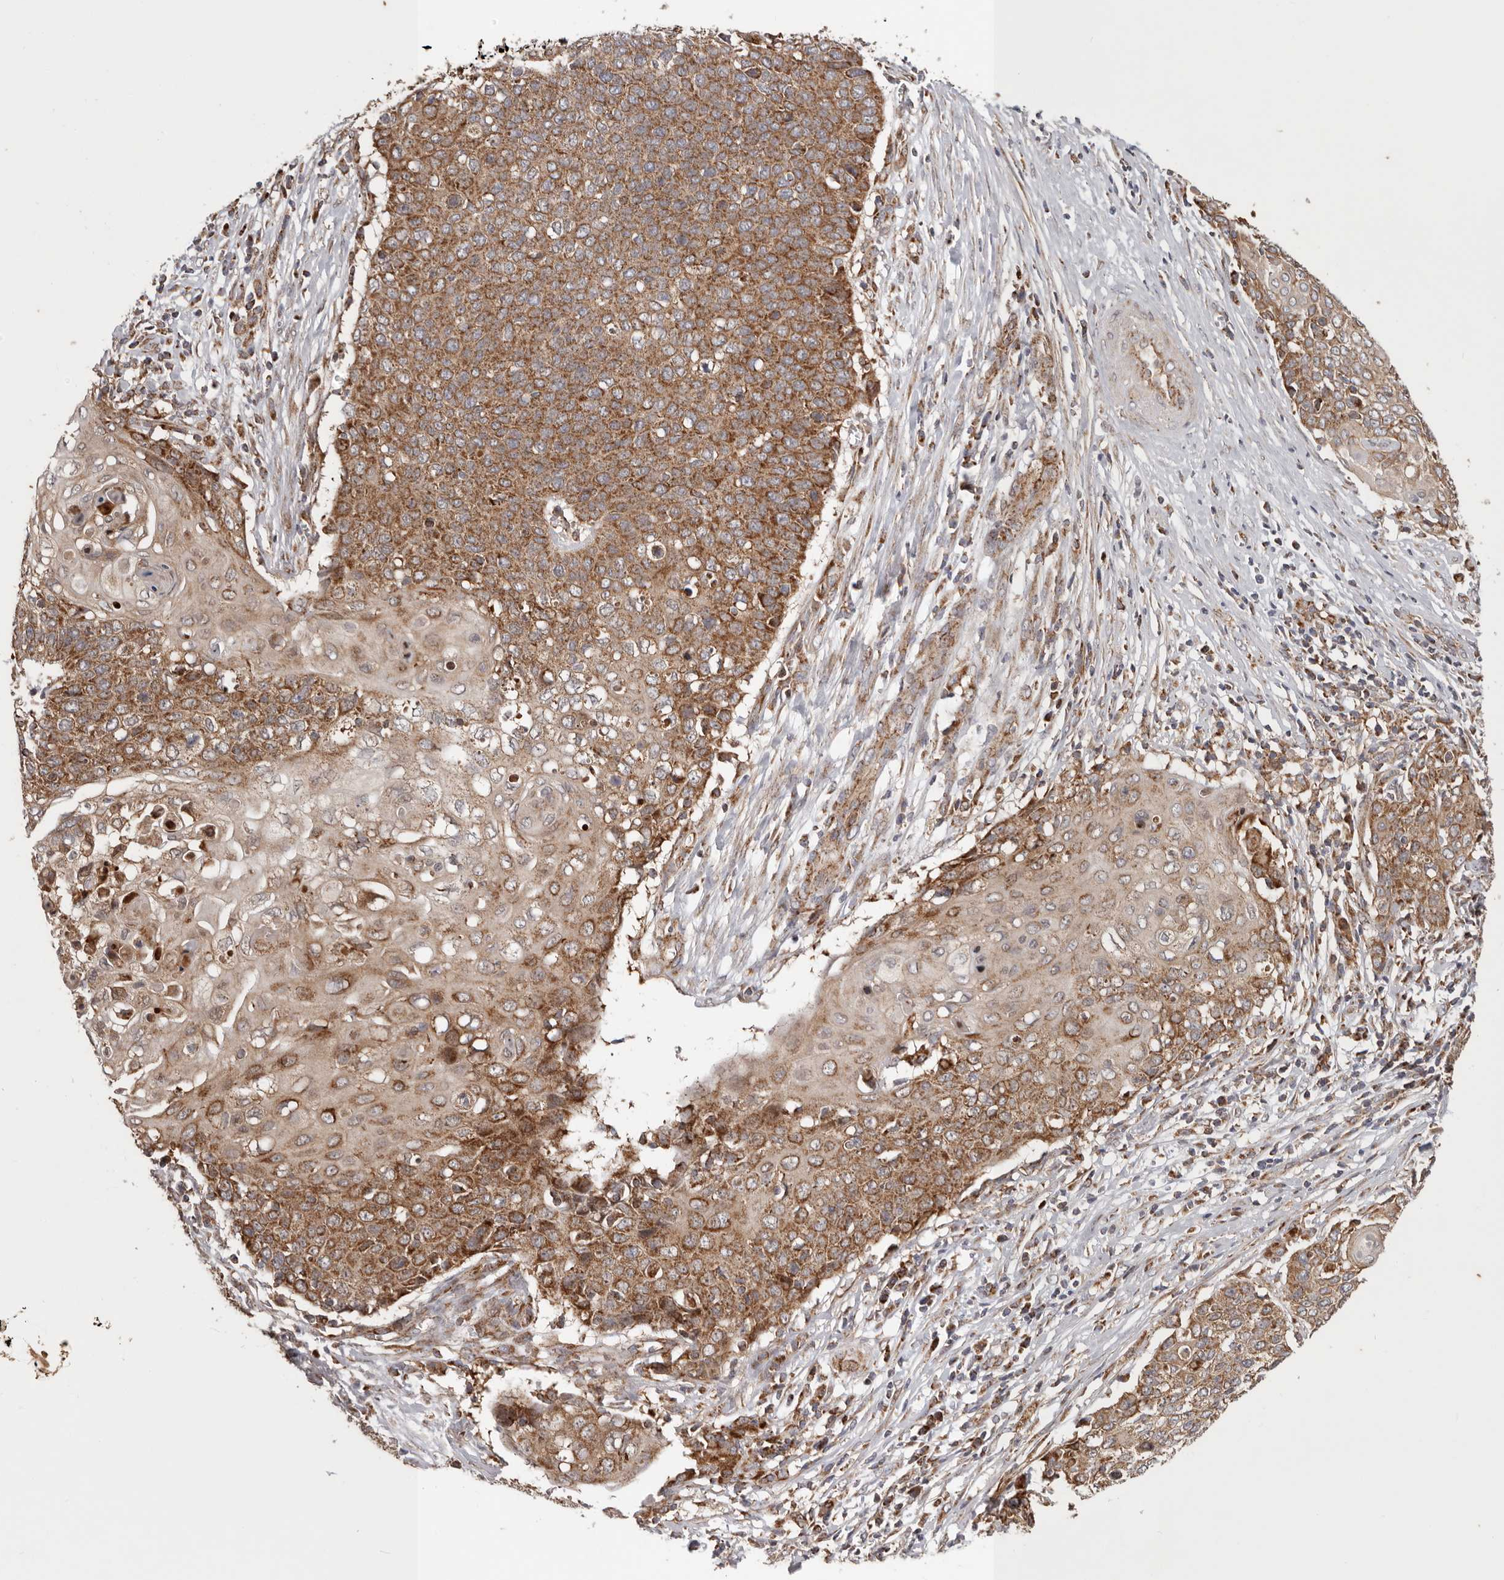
{"staining": {"intensity": "strong", "quantity": ">75%", "location": "cytoplasmic/membranous"}, "tissue": "cervical cancer", "cell_type": "Tumor cells", "image_type": "cancer", "snomed": [{"axis": "morphology", "description": "Squamous cell carcinoma, NOS"}, {"axis": "topography", "description": "Cervix"}], "caption": "About >75% of tumor cells in cervical cancer (squamous cell carcinoma) display strong cytoplasmic/membranous protein expression as visualized by brown immunohistochemical staining.", "gene": "MRPS10", "patient": {"sex": "female", "age": 39}}